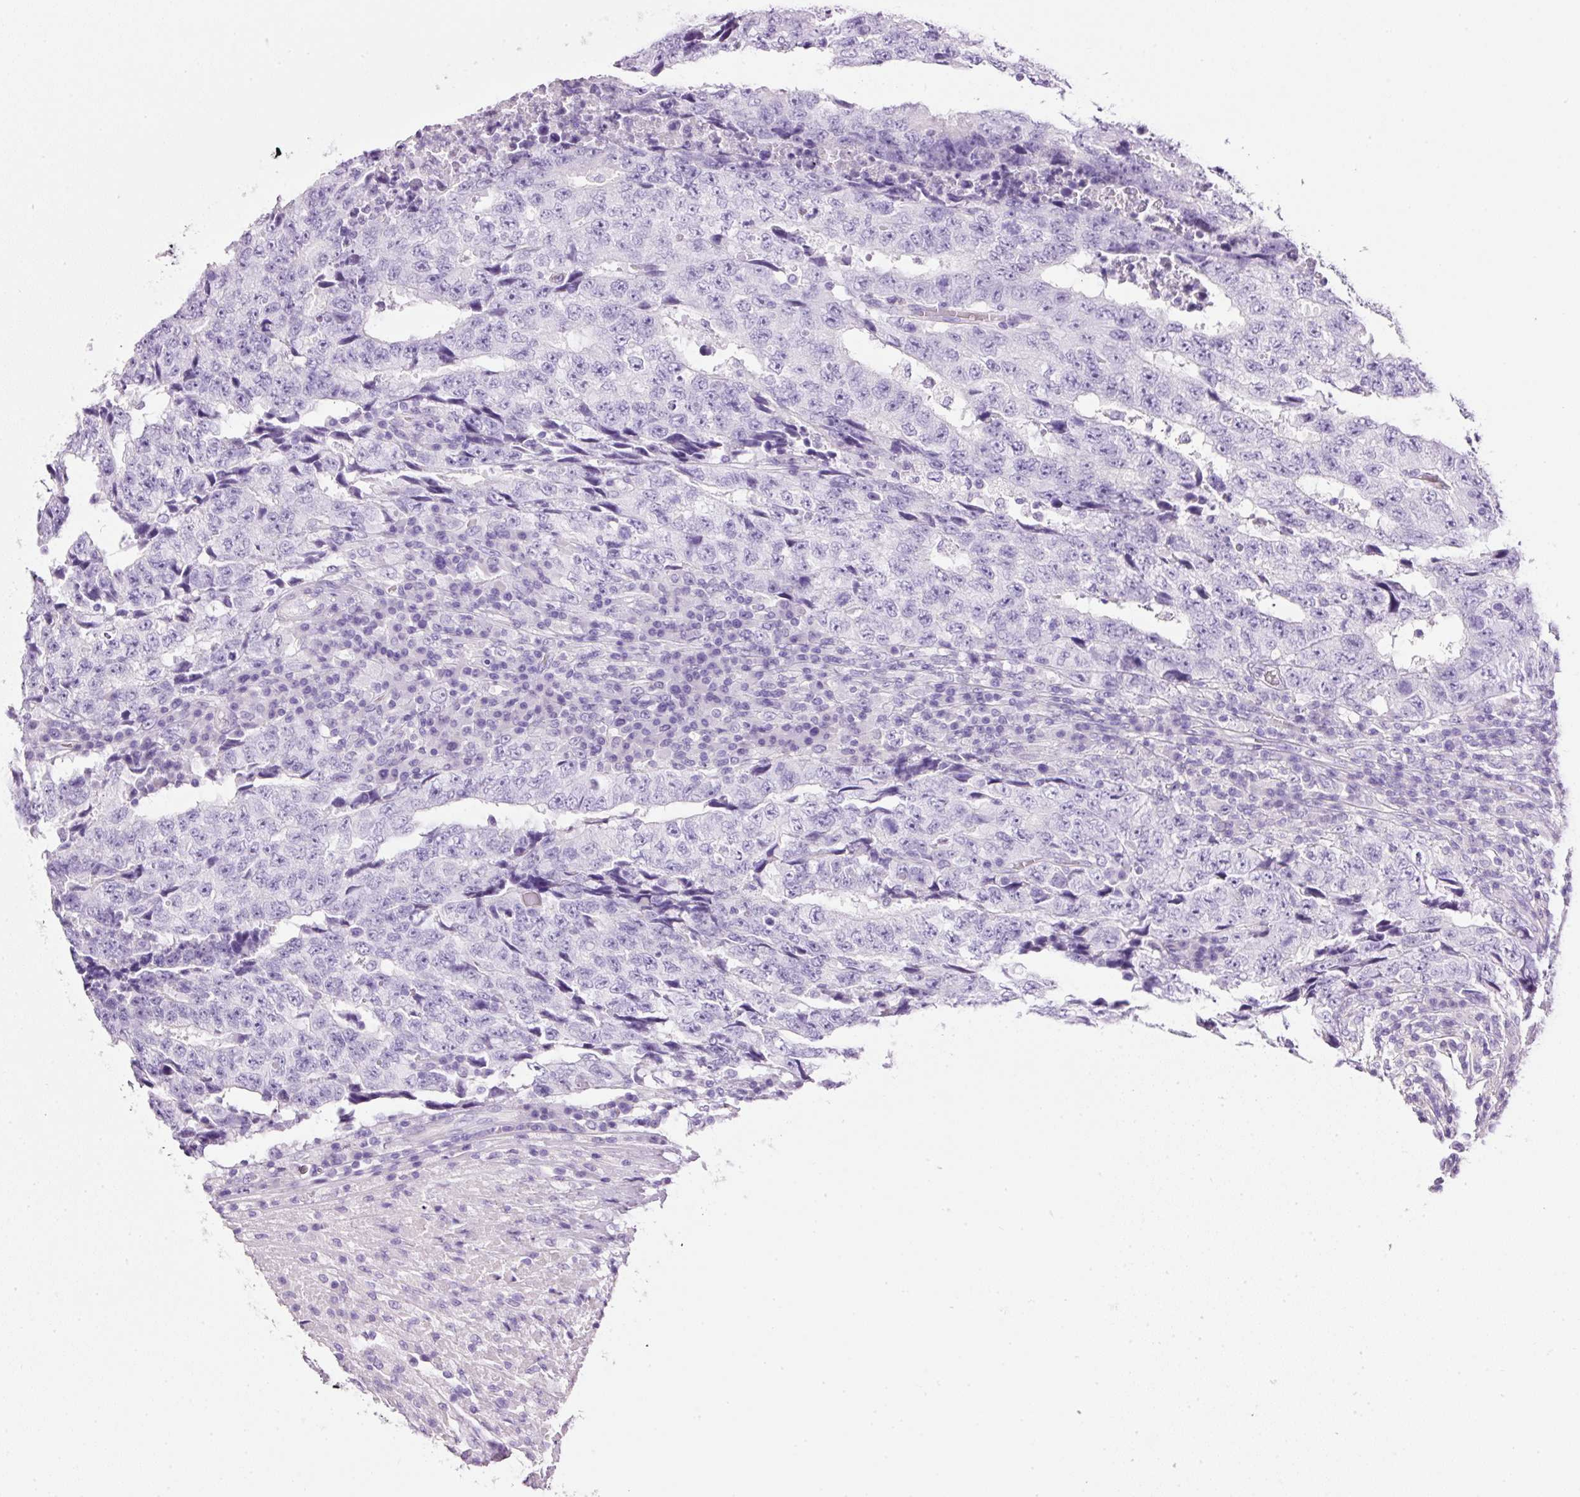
{"staining": {"intensity": "negative", "quantity": "none", "location": "none"}, "tissue": "testis cancer", "cell_type": "Tumor cells", "image_type": "cancer", "snomed": [{"axis": "morphology", "description": "Necrosis, NOS"}, {"axis": "morphology", "description": "Carcinoma, Embryonal, NOS"}, {"axis": "topography", "description": "Testis"}], "caption": "Testis embryonal carcinoma was stained to show a protein in brown. There is no significant staining in tumor cells.", "gene": "BSND", "patient": {"sex": "male", "age": 19}}